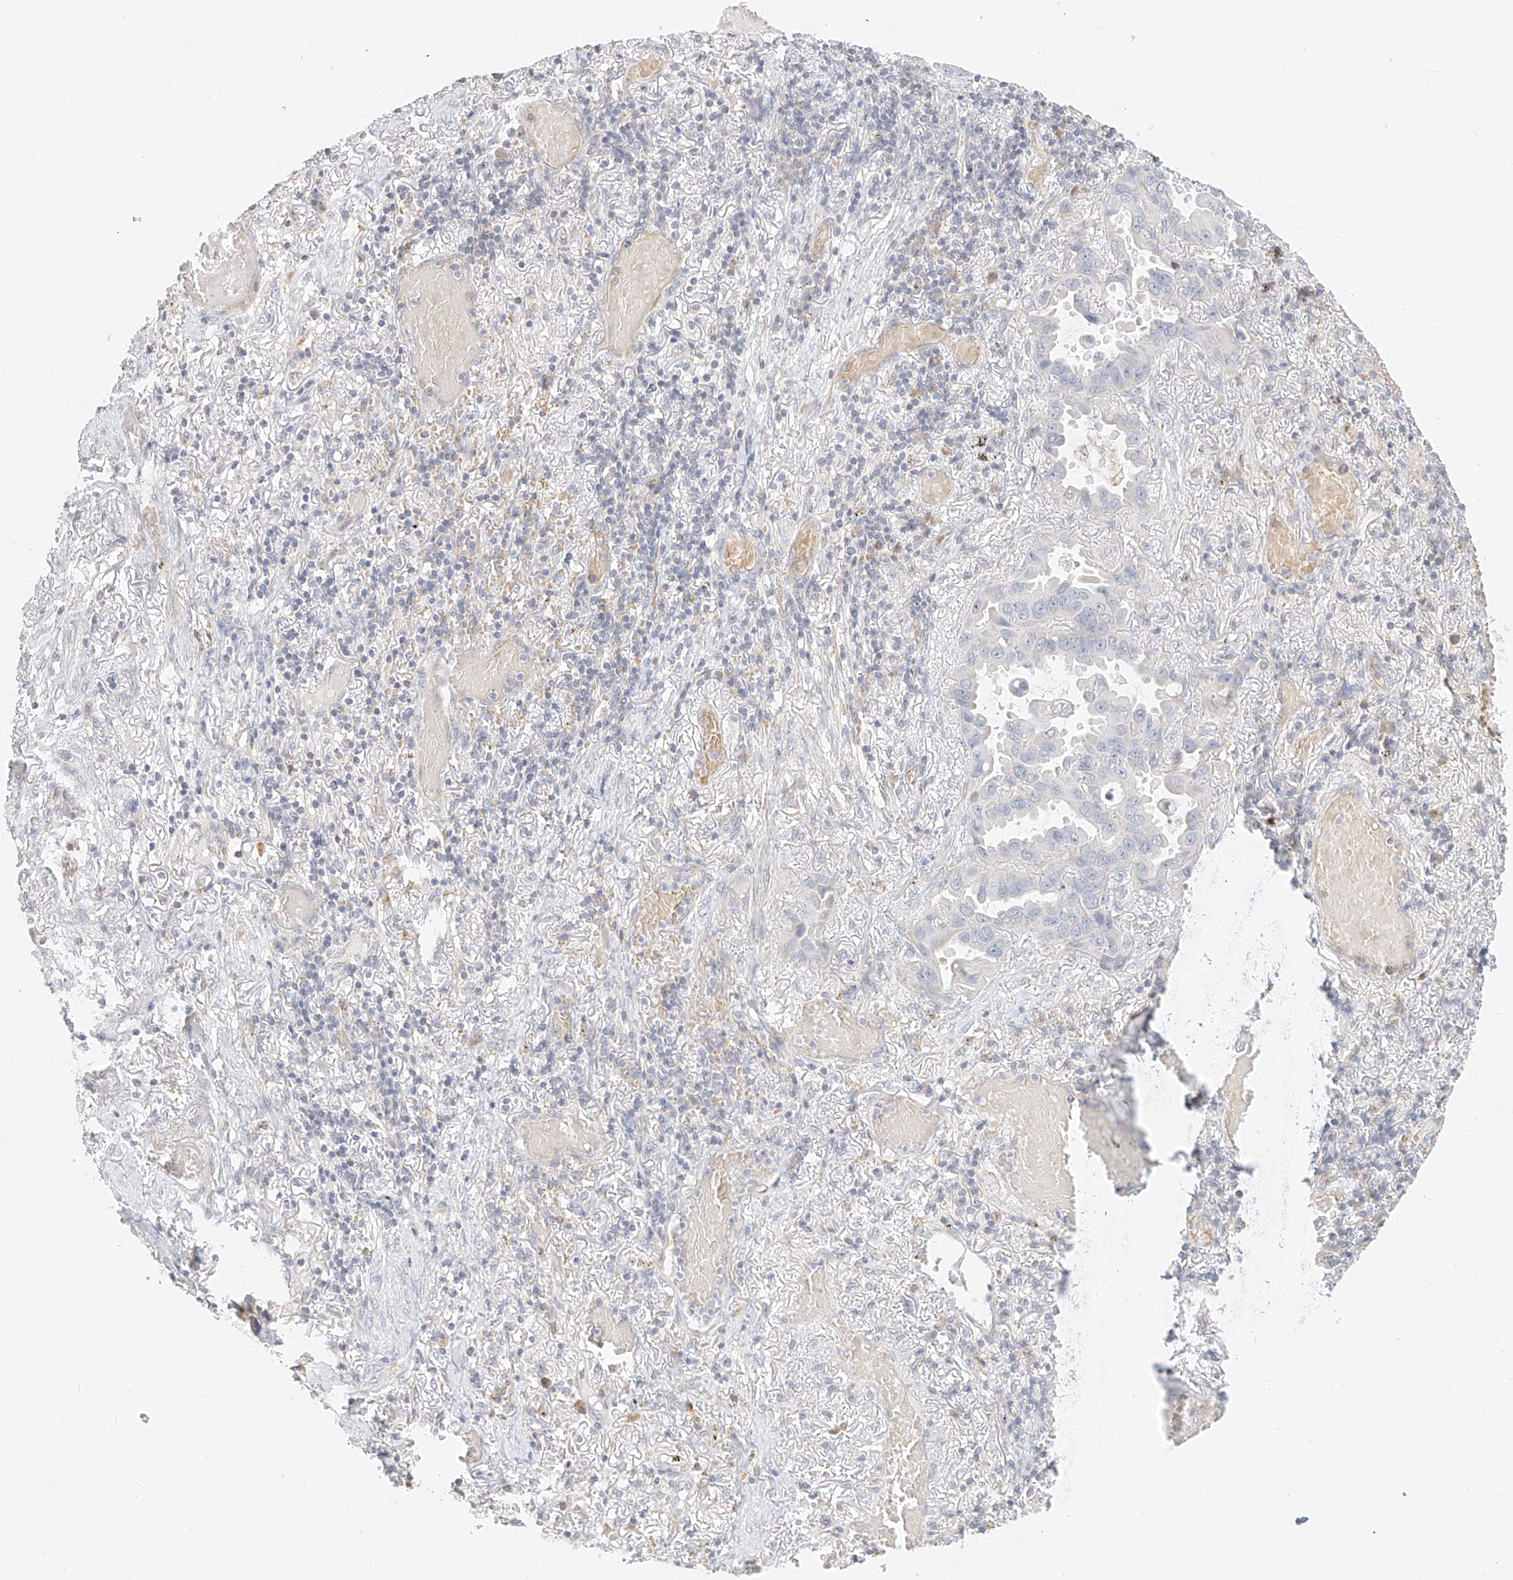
{"staining": {"intensity": "negative", "quantity": "none", "location": "none"}, "tissue": "lung cancer", "cell_type": "Tumor cells", "image_type": "cancer", "snomed": [{"axis": "morphology", "description": "Adenocarcinoma, NOS"}, {"axis": "topography", "description": "Lung"}], "caption": "Immunohistochemistry (IHC) micrograph of lung cancer (adenocarcinoma) stained for a protein (brown), which displays no staining in tumor cells. (Brightfield microscopy of DAB (3,3'-diaminobenzidine) IHC at high magnification).", "gene": "CXorf58", "patient": {"sex": "male", "age": 64}}